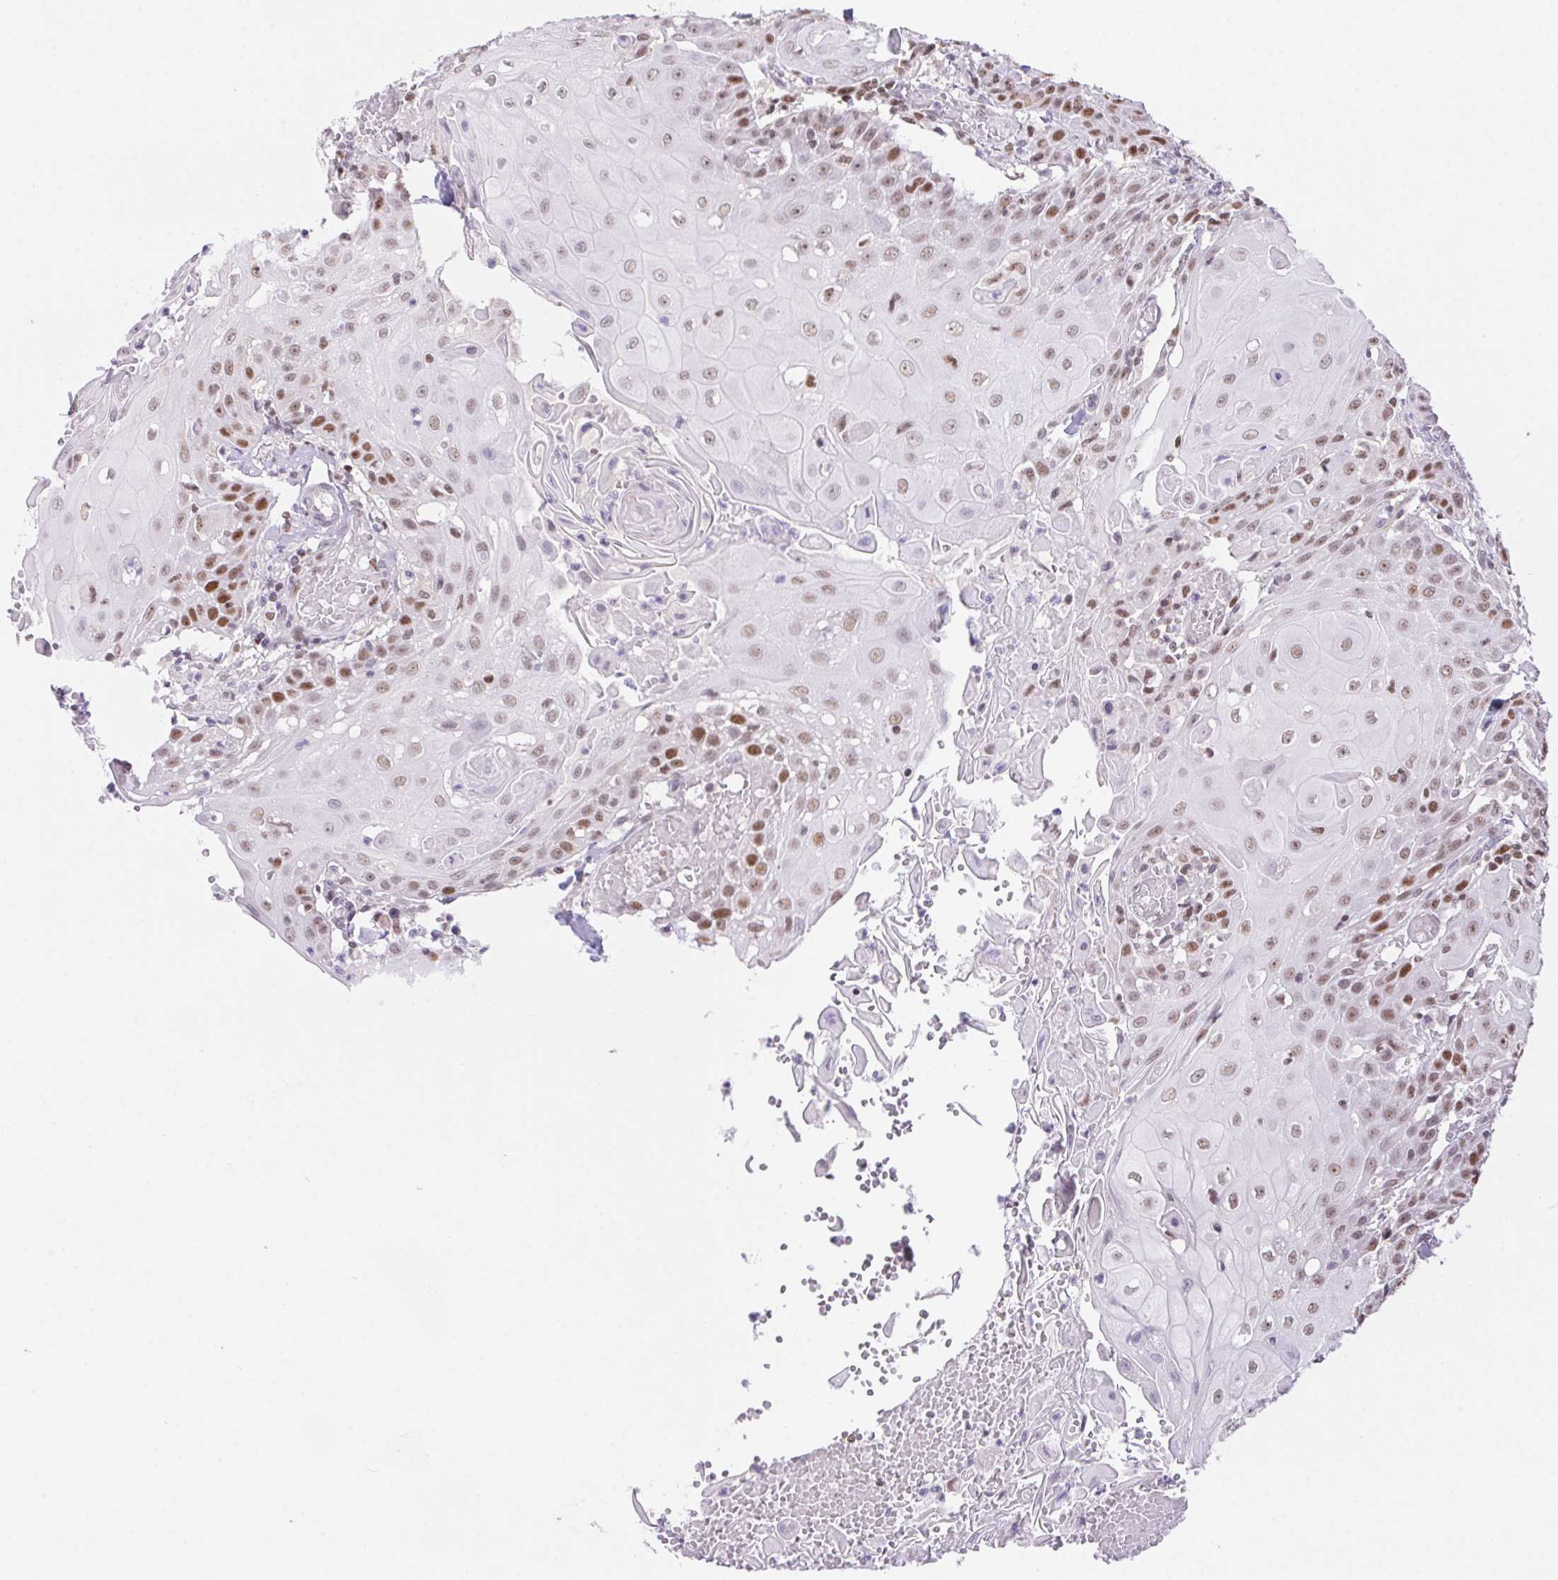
{"staining": {"intensity": "moderate", "quantity": "25%-75%", "location": "nuclear"}, "tissue": "head and neck cancer", "cell_type": "Tumor cells", "image_type": "cancer", "snomed": [{"axis": "morphology", "description": "Normal tissue, NOS"}, {"axis": "morphology", "description": "Squamous cell carcinoma, NOS"}, {"axis": "topography", "description": "Oral tissue"}, {"axis": "topography", "description": "Head-Neck"}], "caption": "High-power microscopy captured an immunohistochemistry (IHC) photomicrograph of head and neck squamous cell carcinoma, revealing moderate nuclear staining in about 25%-75% of tumor cells.", "gene": "POLD3", "patient": {"sex": "female", "age": 55}}